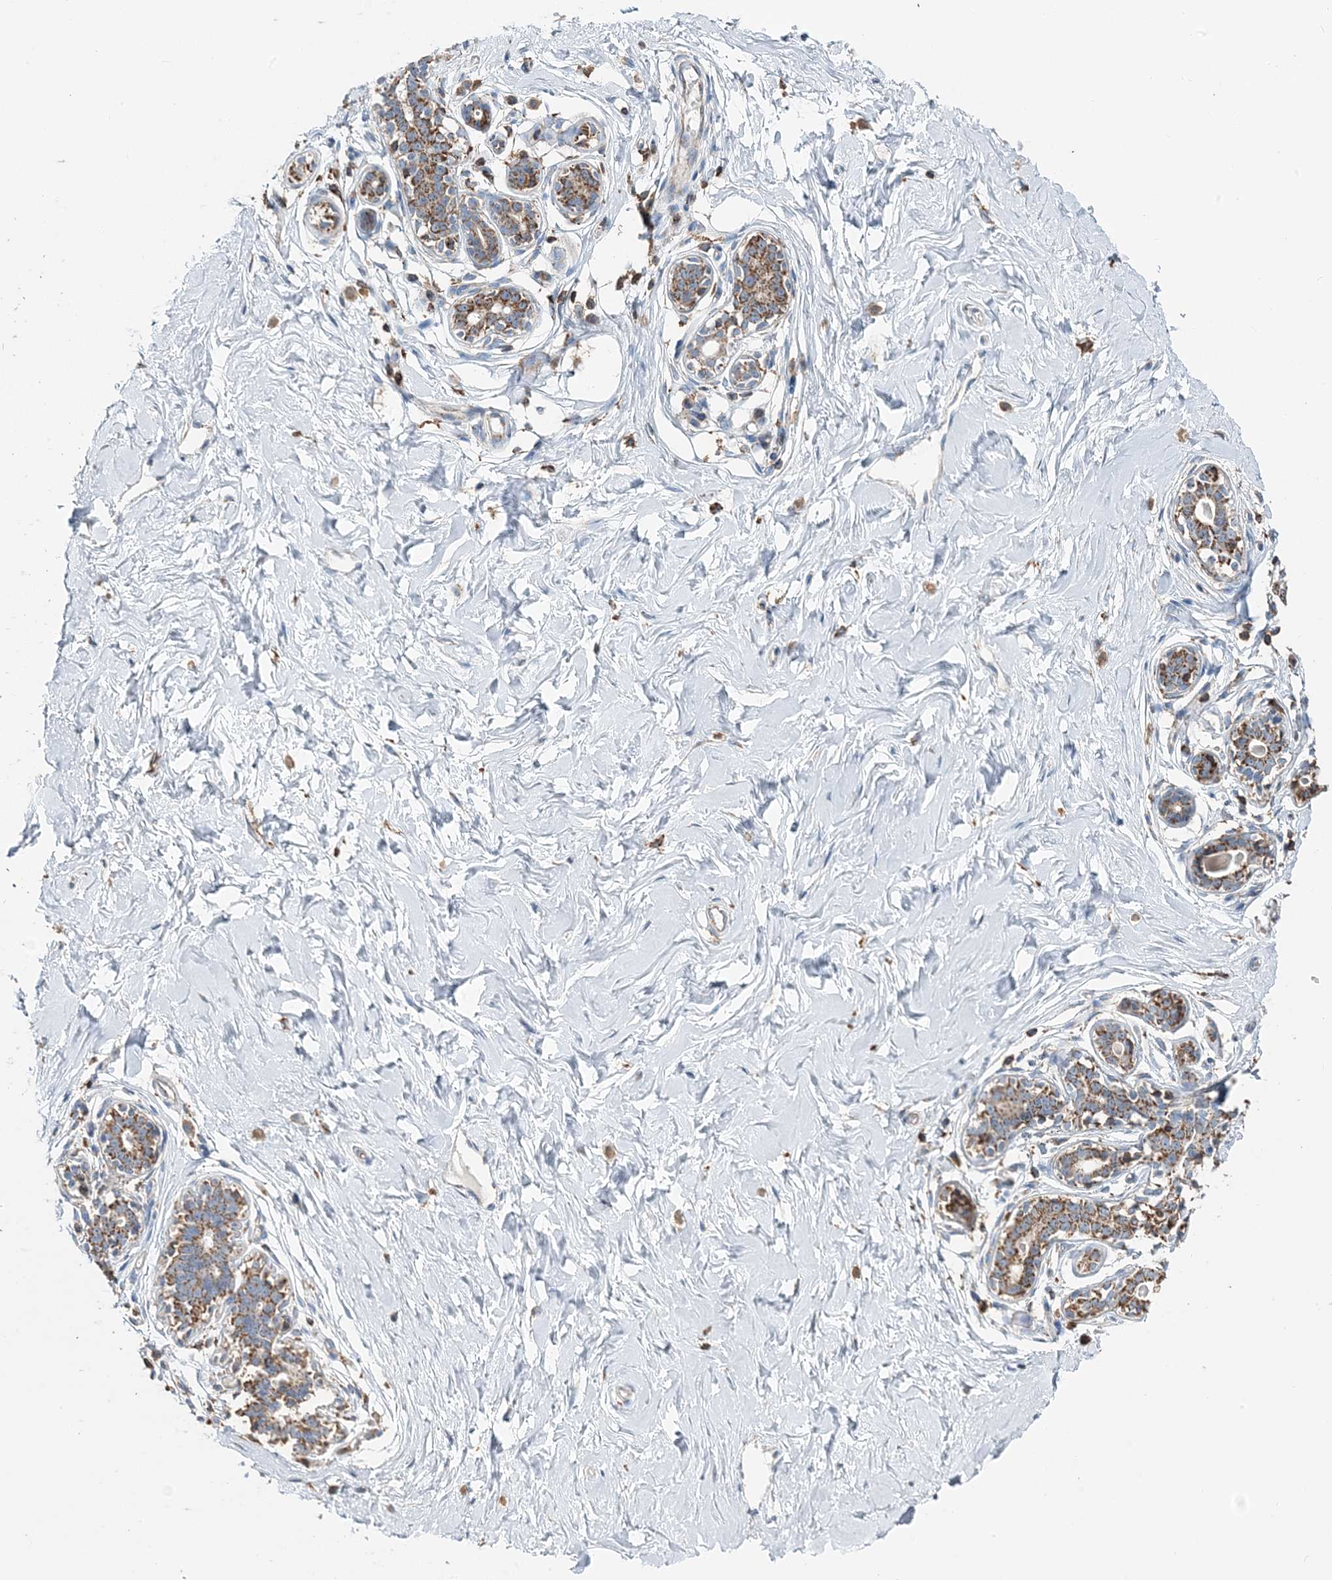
{"staining": {"intensity": "weak", "quantity": ">75%", "location": "cytoplasmic/membranous"}, "tissue": "breast", "cell_type": "Adipocytes", "image_type": "normal", "snomed": [{"axis": "morphology", "description": "Normal tissue, NOS"}, {"axis": "morphology", "description": "Adenoma, NOS"}, {"axis": "topography", "description": "Breast"}], "caption": "Protein expression analysis of benign human breast reveals weak cytoplasmic/membranous positivity in about >75% of adipocytes.", "gene": "TMLHE", "patient": {"sex": "female", "age": 23}}